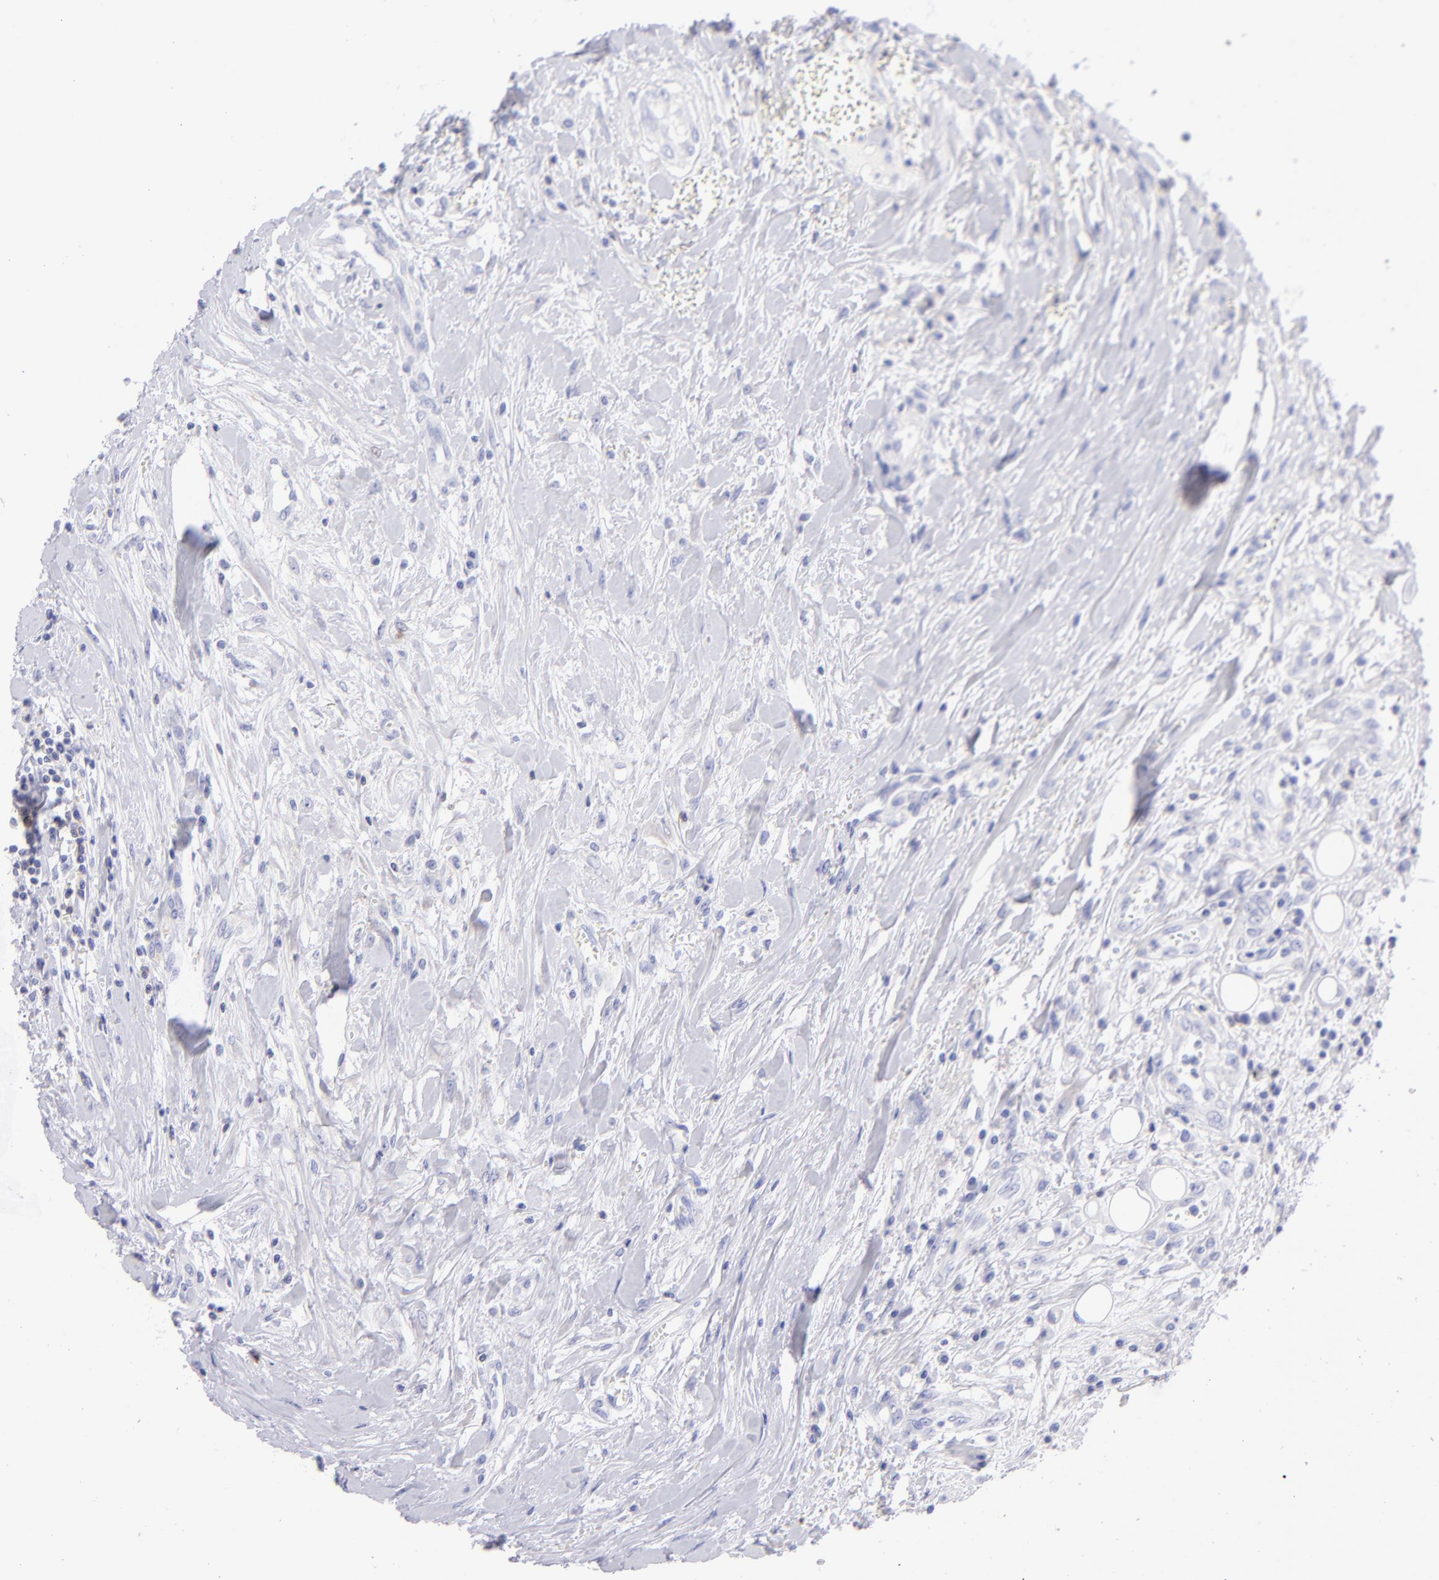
{"staining": {"intensity": "negative", "quantity": "none", "location": "none"}, "tissue": "thyroid cancer", "cell_type": "Tumor cells", "image_type": "cancer", "snomed": [{"axis": "morphology", "description": "Carcinoma, NOS"}, {"axis": "topography", "description": "Thyroid gland"}], "caption": "Histopathology image shows no significant protein expression in tumor cells of thyroid carcinoma. (DAB (3,3'-diaminobenzidine) immunohistochemistry (IHC), high magnification).", "gene": "CD69", "patient": {"sex": "male", "age": 76}}